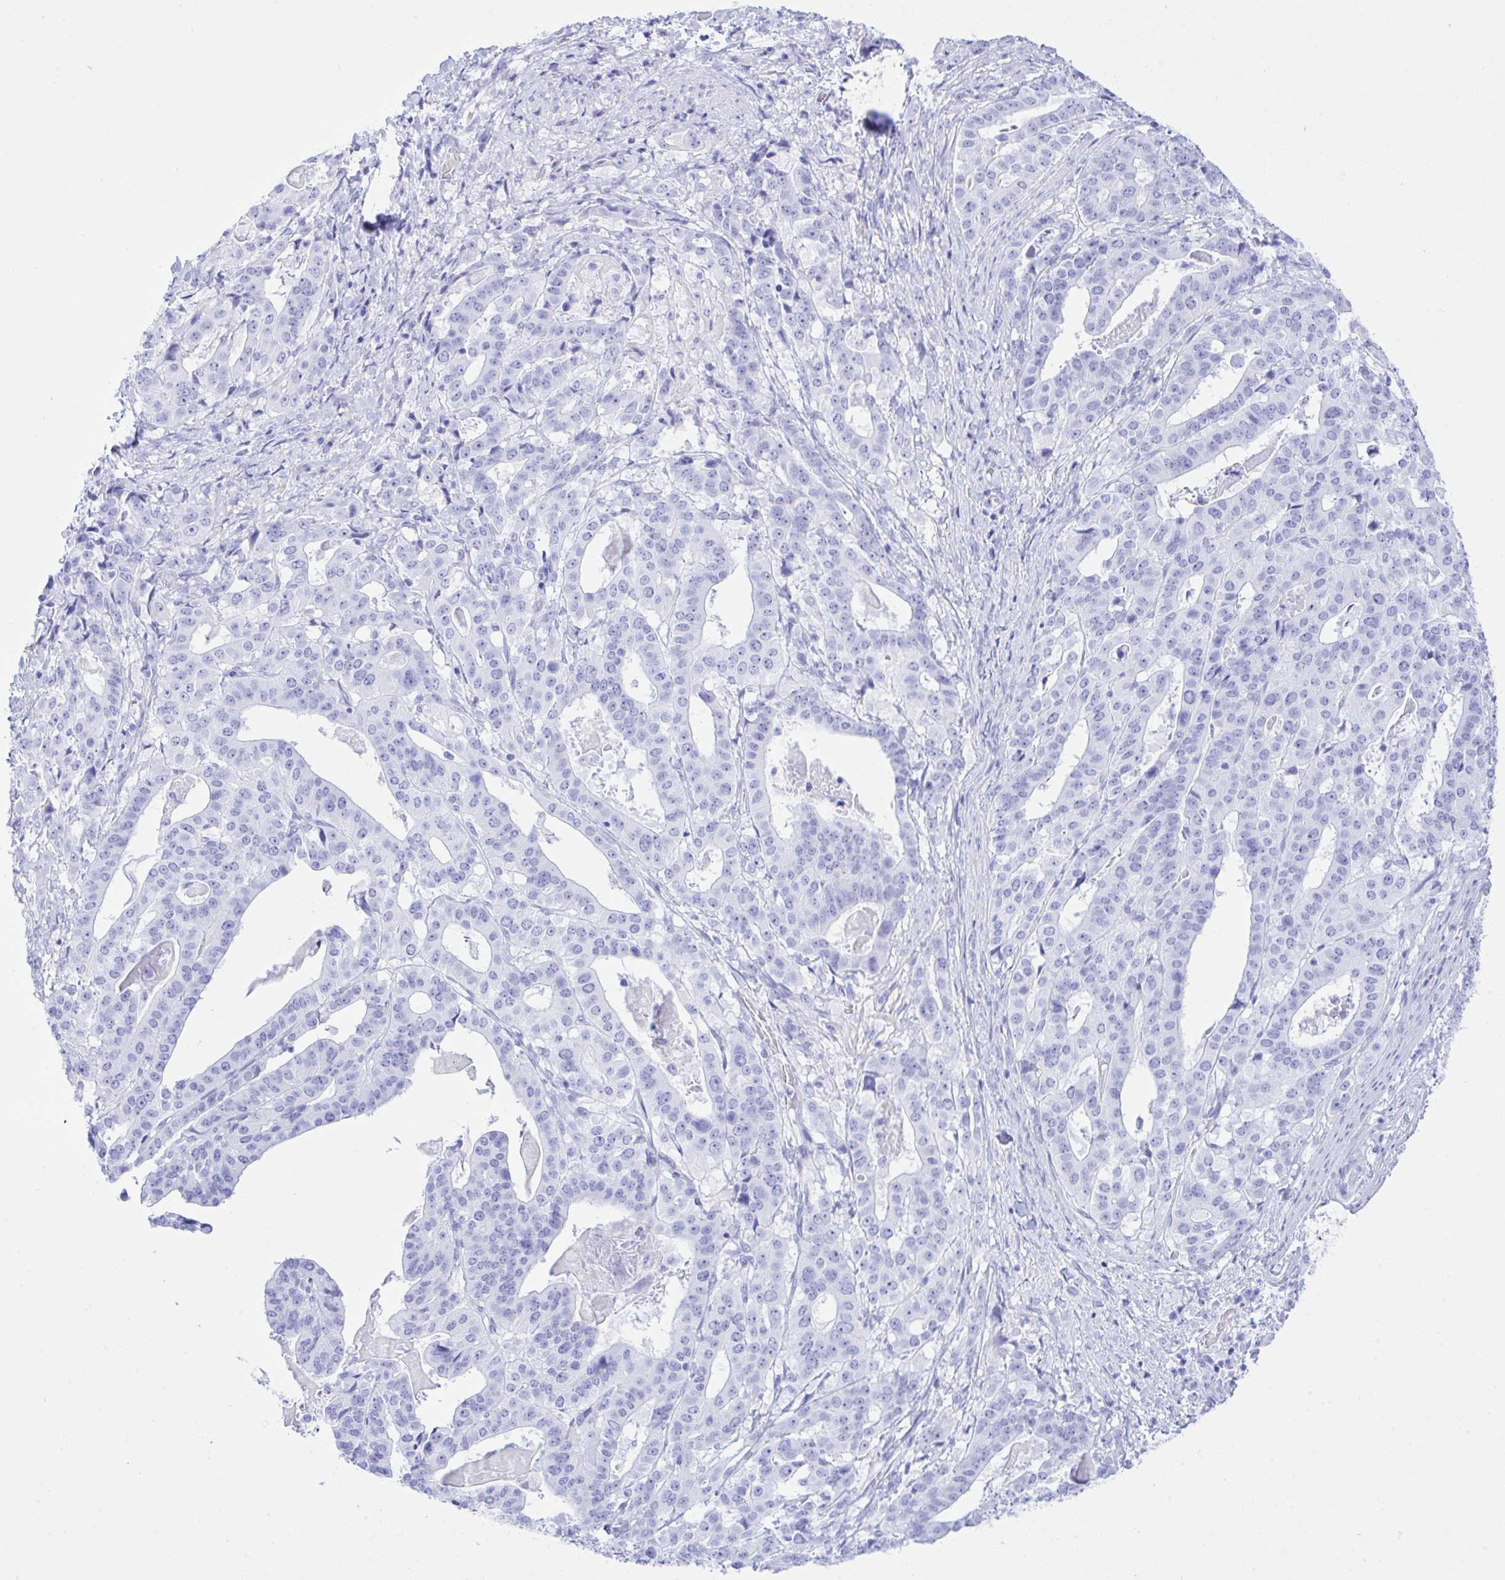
{"staining": {"intensity": "negative", "quantity": "none", "location": "none"}, "tissue": "stomach cancer", "cell_type": "Tumor cells", "image_type": "cancer", "snomed": [{"axis": "morphology", "description": "Adenocarcinoma, NOS"}, {"axis": "topography", "description": "Stomach"}], "caption": "Tumor cells are negative for brown protein staining in stomach cancer (adenocarcinoma).", "gene": "SELENOV", "patient": {"sex": "male", "age": 48}}